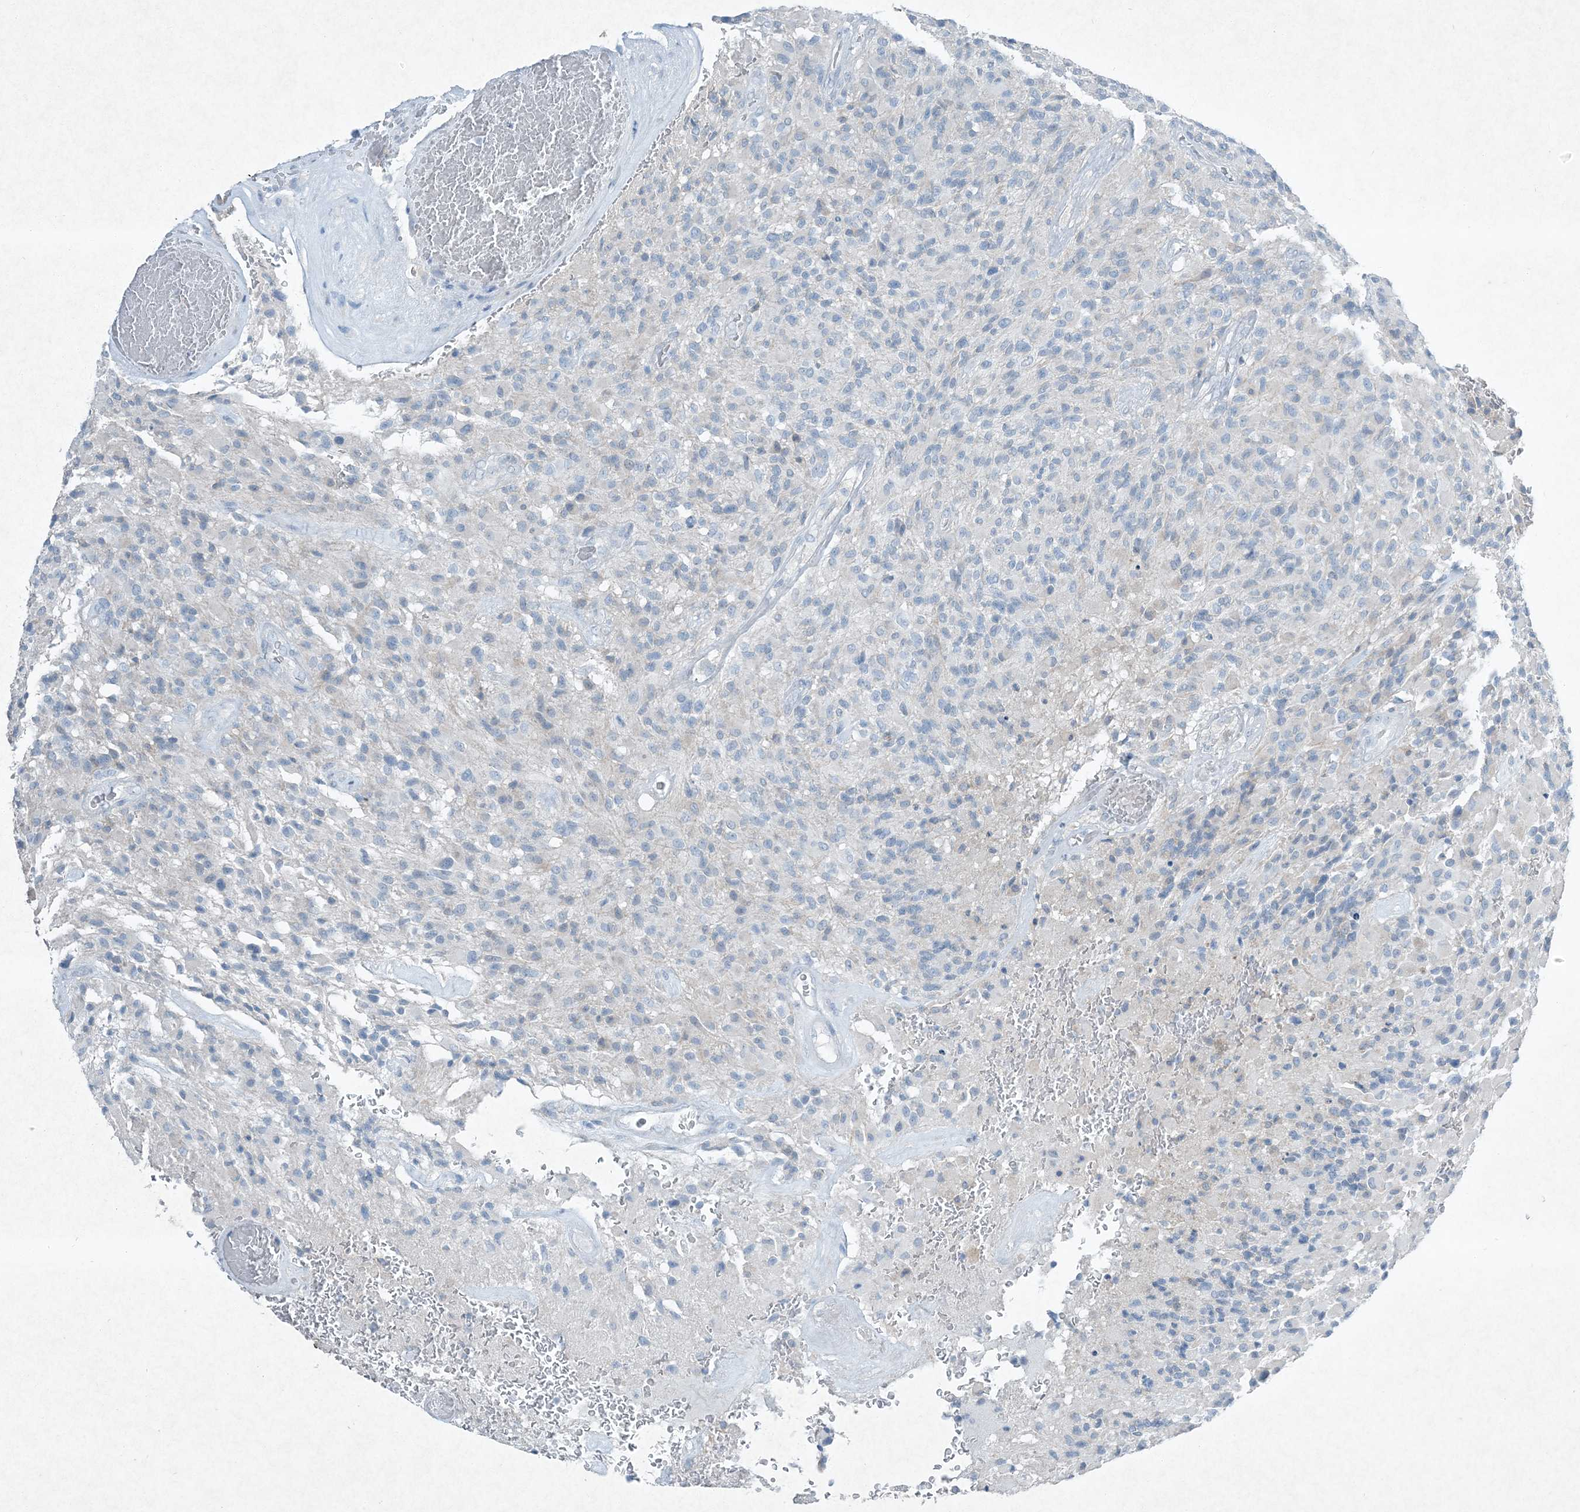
{"staining": {"intensity": "negative", "quantity": "none", "location": "none"}, "tissue": "glioma", "cell_type": "Tumor cells", "image_type": "cancer", "snomed": [{"axis": "morphology", "description": "Glioma, malignant, High grade"}, {"axis": "topography", "description": "Brain"}], "caption": "An immunohistochemistry (IHC) photomicrograph of high-grade glioma (malignant) is shown. There is no staining in tumor cells of high-grade glioma (malignant).", "gene": "PGM5", "patient": {"sex": "male", "age": 71}}